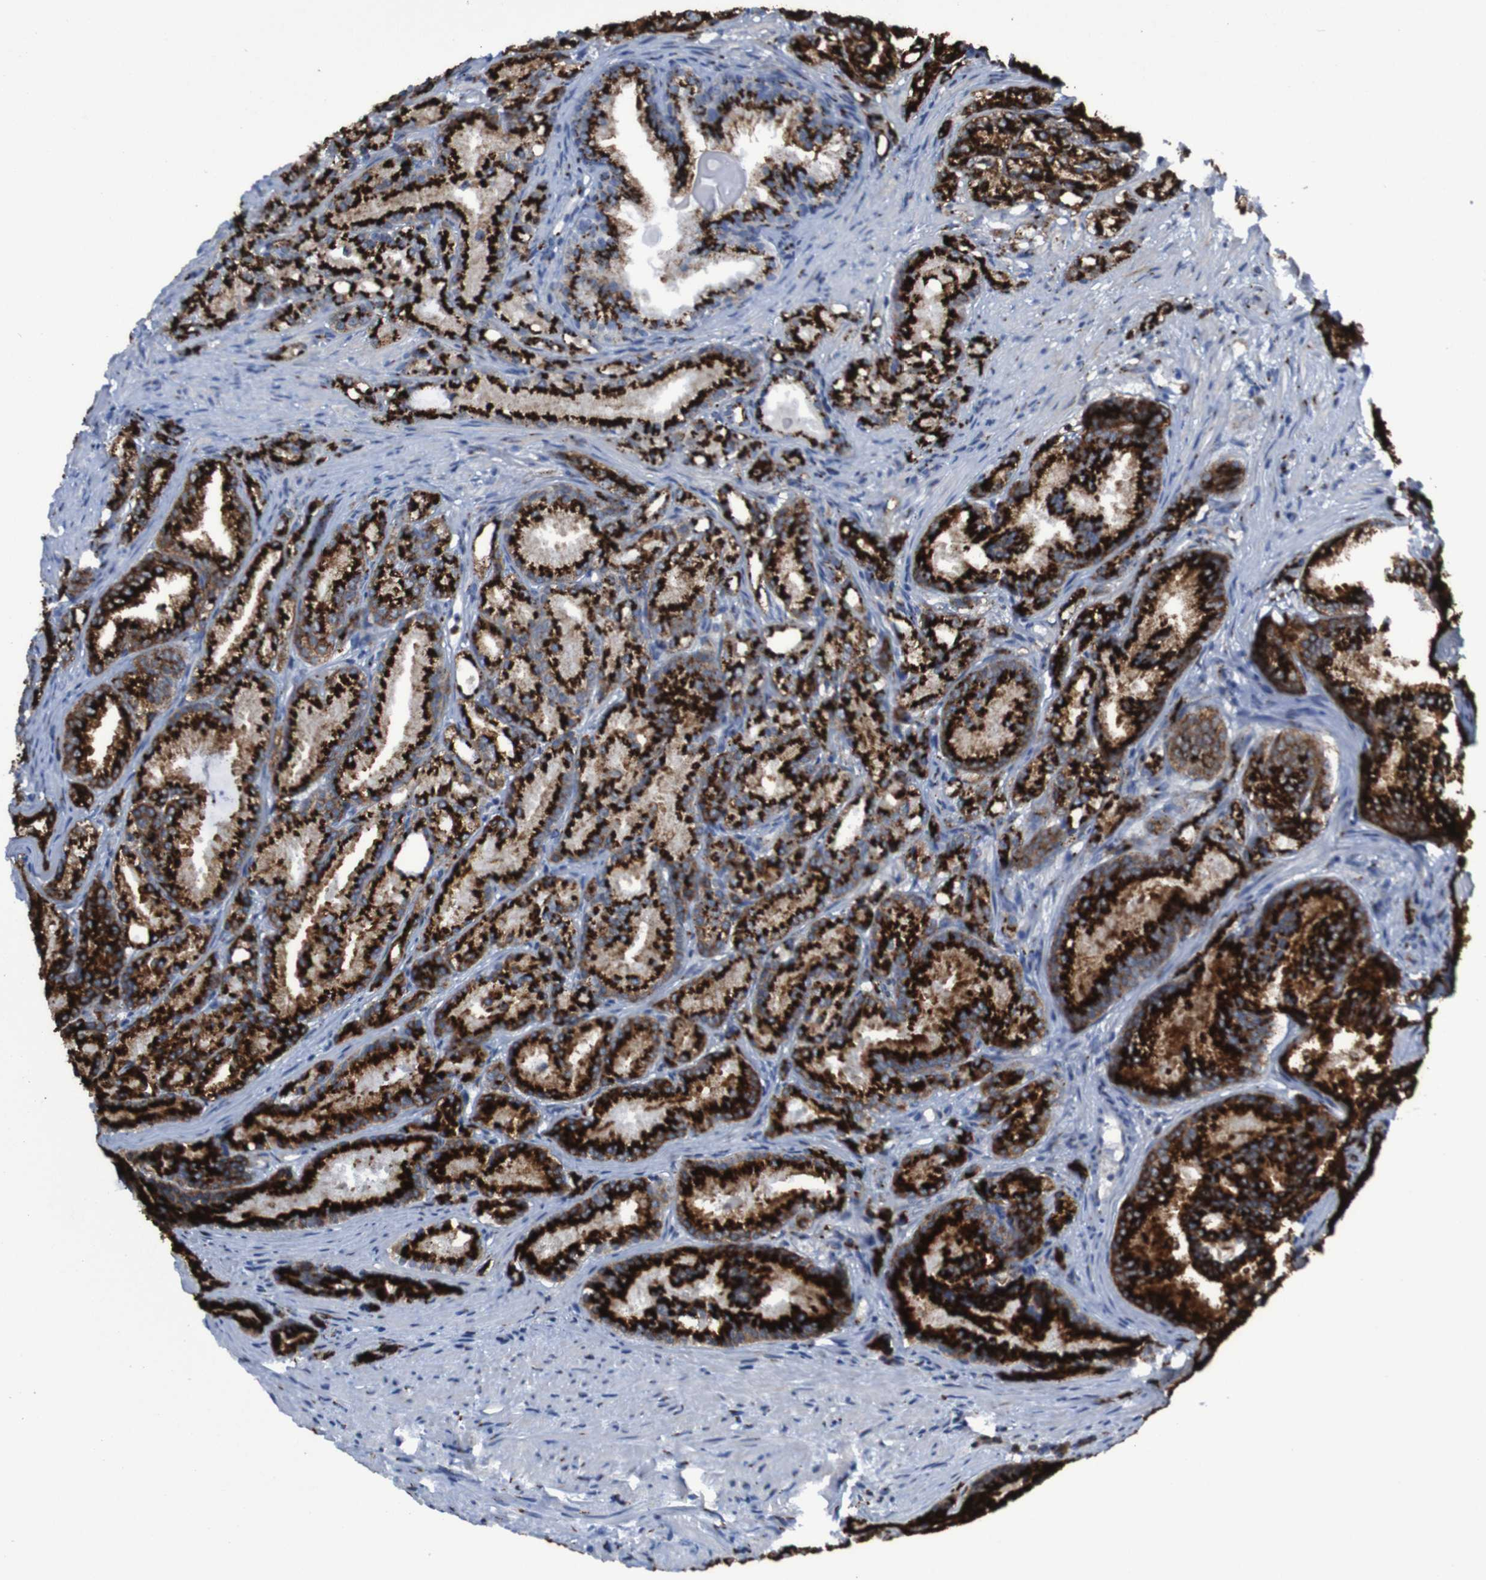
{"staining": {"intensity": "strong", "quantity": ">75%", "location": "cytoplasmic/membranous"}, "tissue": "prostate cancer", "cell_type": "Tumor cells", "image_type": "cancer", "snomed": [{"axis": "morphology", "description": "Adenocarcinoma, Low grade"}, {"axis": "topography", "description": "Prostate"}], "caption": "Low-grade adenocarcinoma (prostate) was stained to show a protein in brown. There is high levels of strong cytoplasmic/membranous staining in approximately >75% of tumor cells.", "gene": "GOLM1", "patient": {"sex": "male", "age": 72}}